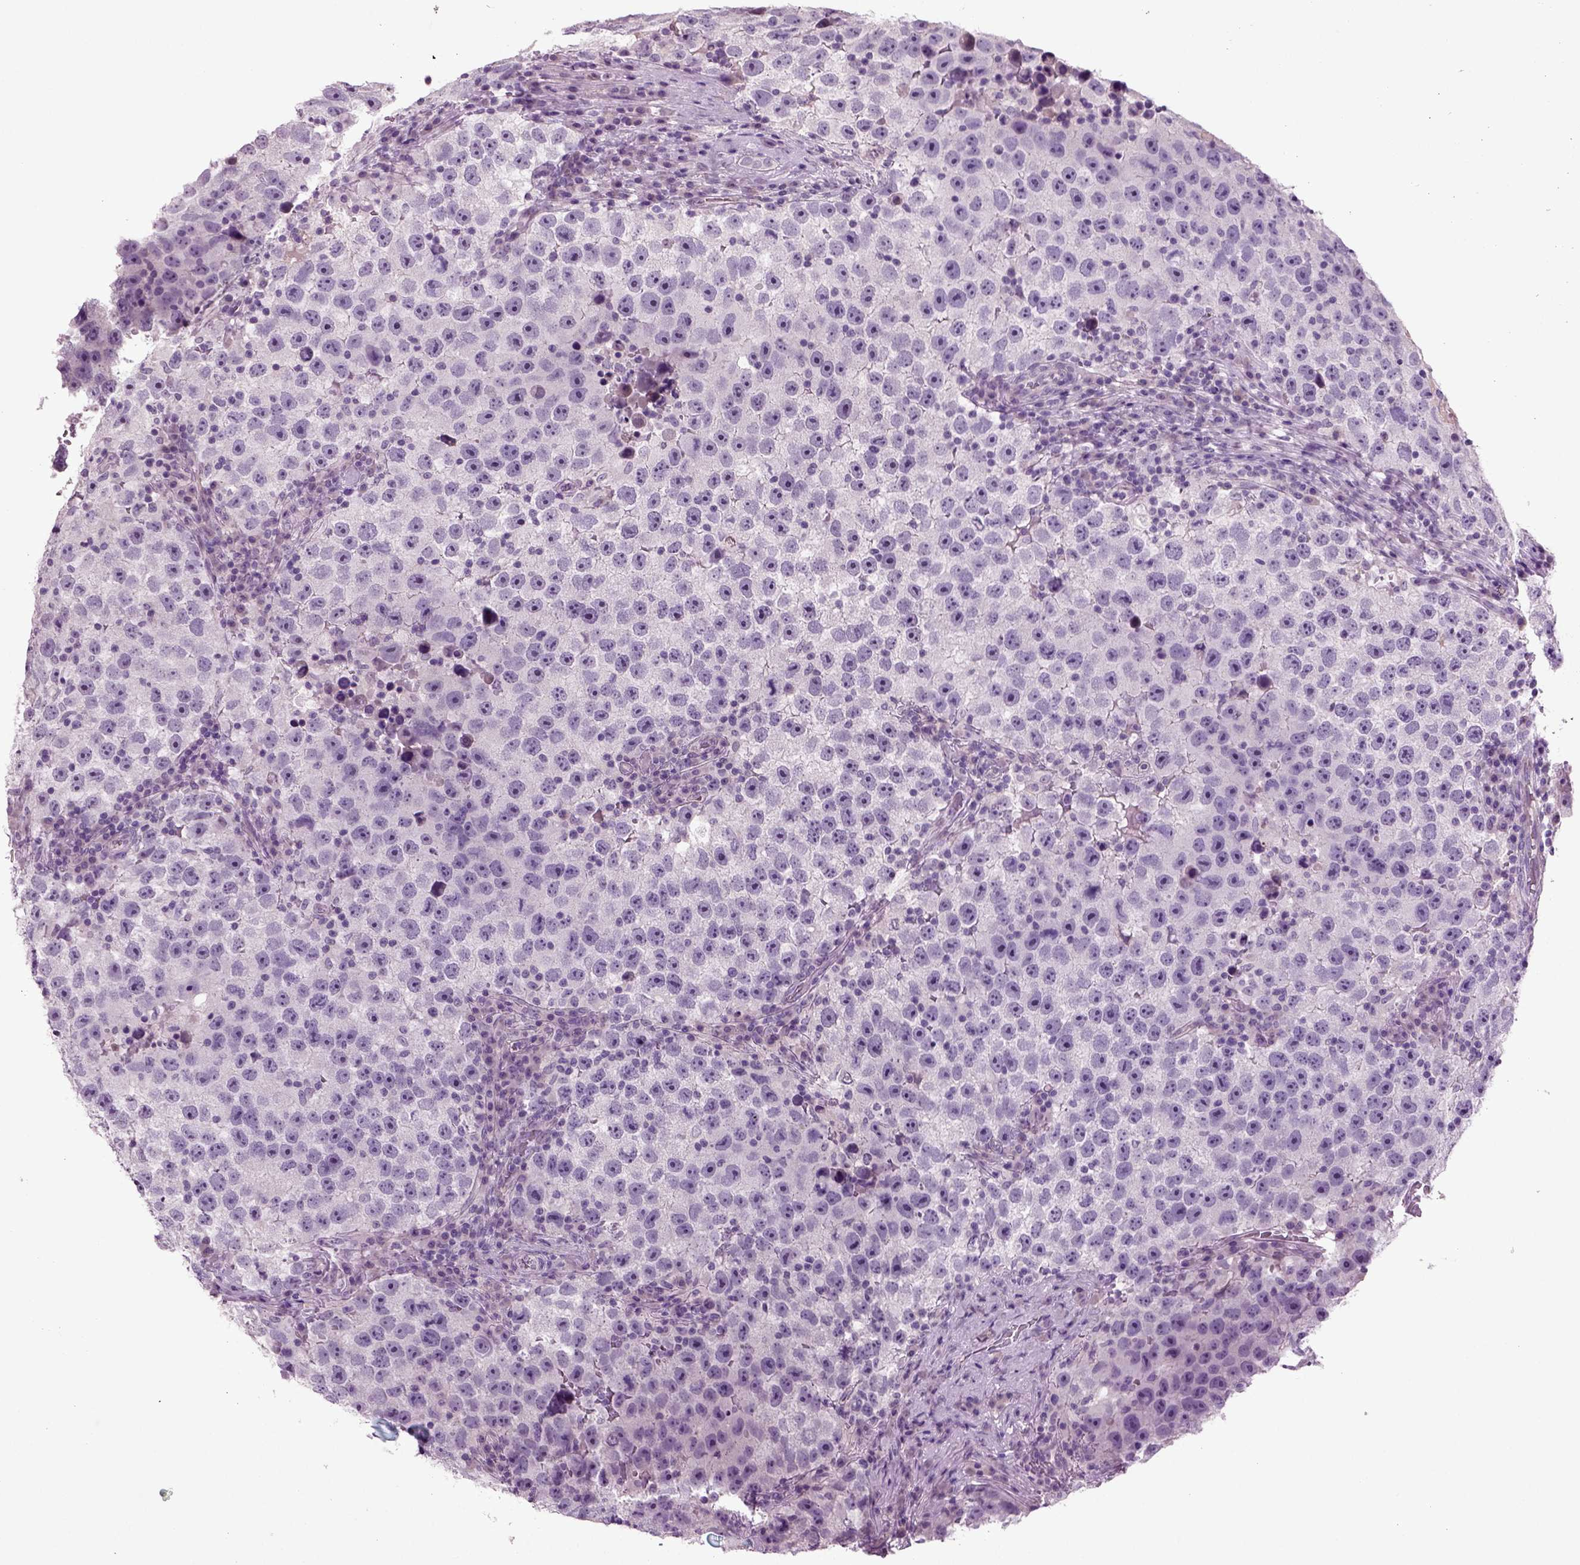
{"staining": {"intensity": "negative", "quantity": "none", "location": "none"}, "tissue": "testis cancer", "cell_type": "Tumor cells", "image_type": "cancer", "snomed": [{"axis": "morphology", "description": "Normal tissue, NOS"}, {"axis": "morphology", "description": "Seminoma, NOS"}, {"axis": "topography", "description": "Testis"}], "caption": "Immunohistochemistry of human testis seminoma displays no staining in tumor cells.", "gene": "COL9A2", "patient": {"sex": "male", "age": 31}}